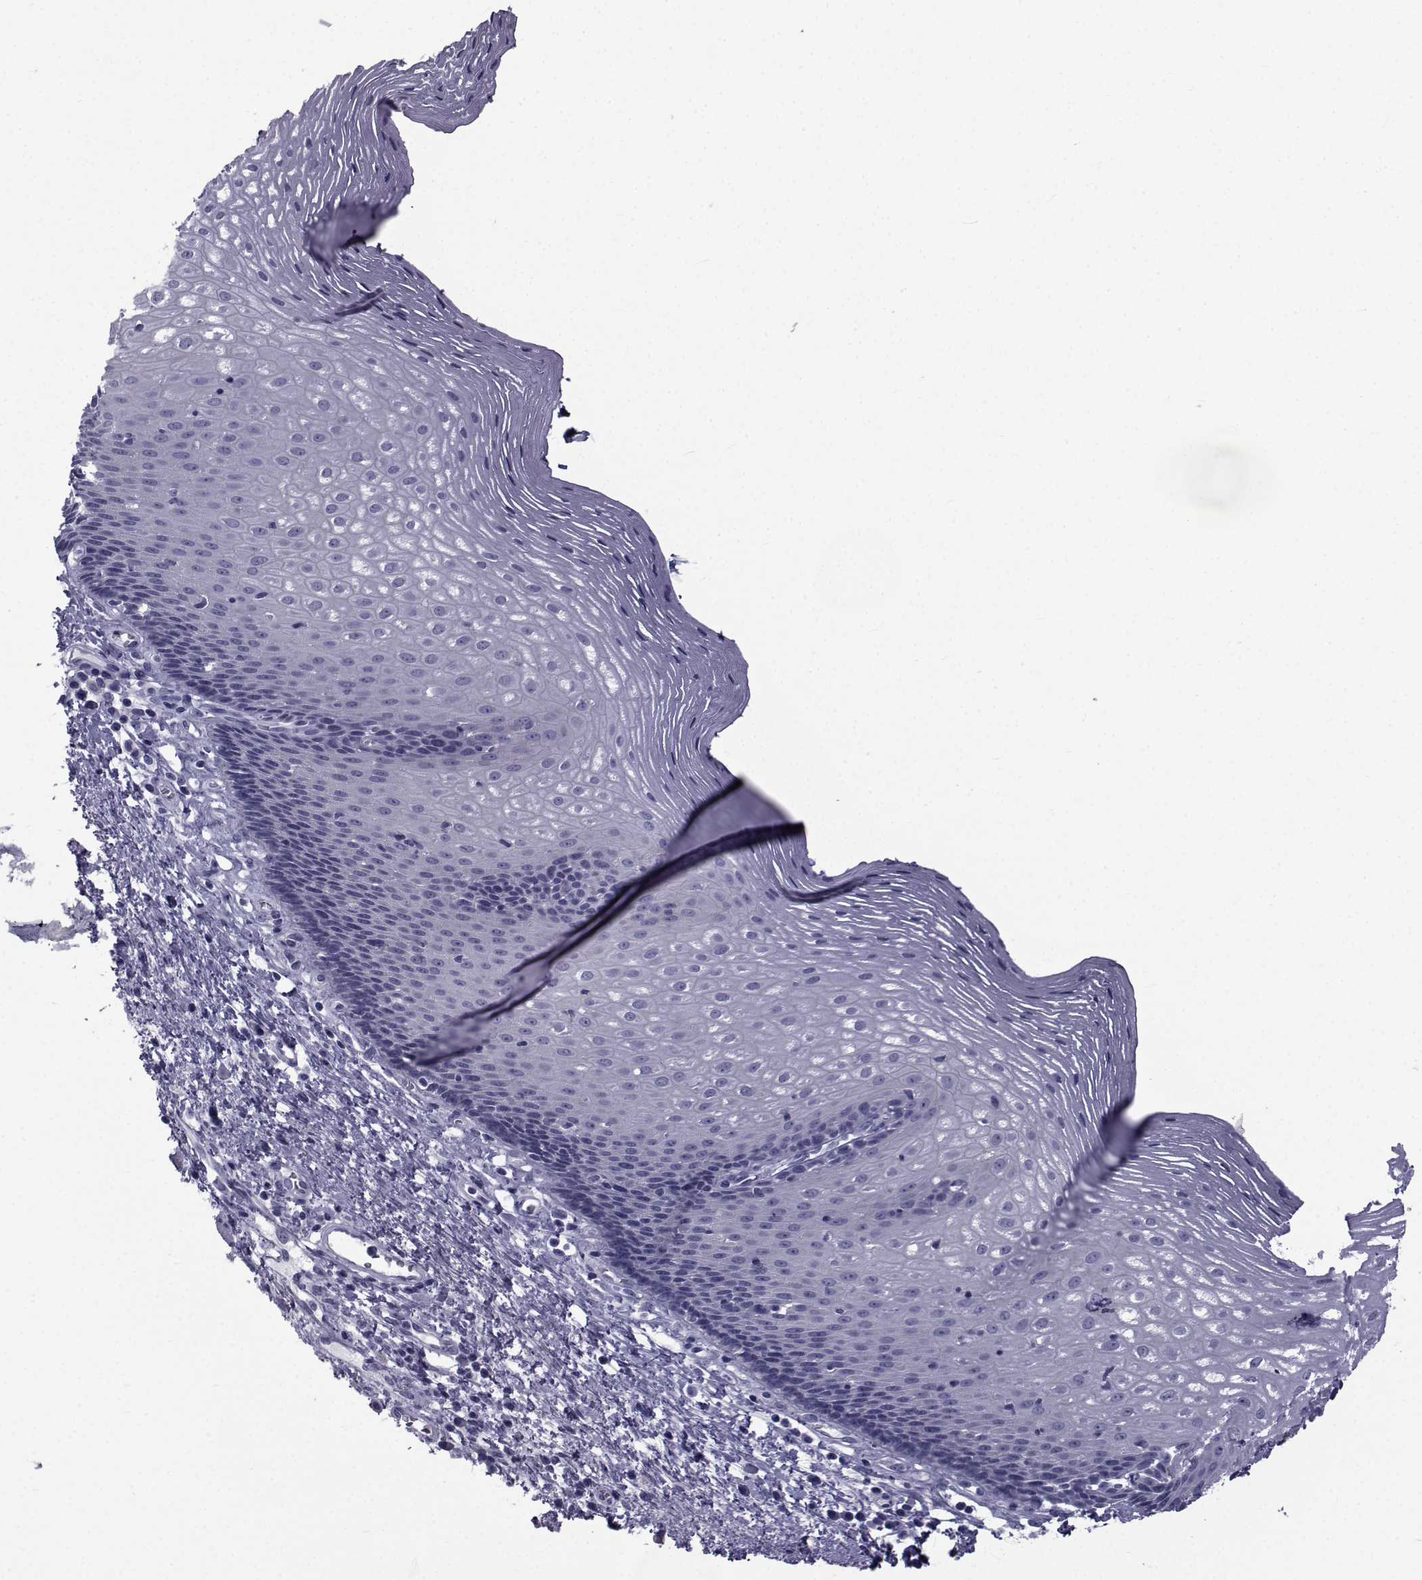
{"staining": {"intensity": "negative", "quantity": "none", "location": "none"}, "tissue": "esophagus", "cell_type": "Squamous epithelial cells", "image_type": "normal", "snomed": [{"axis": "morphology", "description": "Normal tissue, NOS"}, {"axis": "topography", "description": "Esophagus"}], "caption": "Image shows no protein positivity in squamous epithelial cells of unremarkable esophagus.", "gene": "PDE6G", "patient": {"sex": "male", "age": 76}}